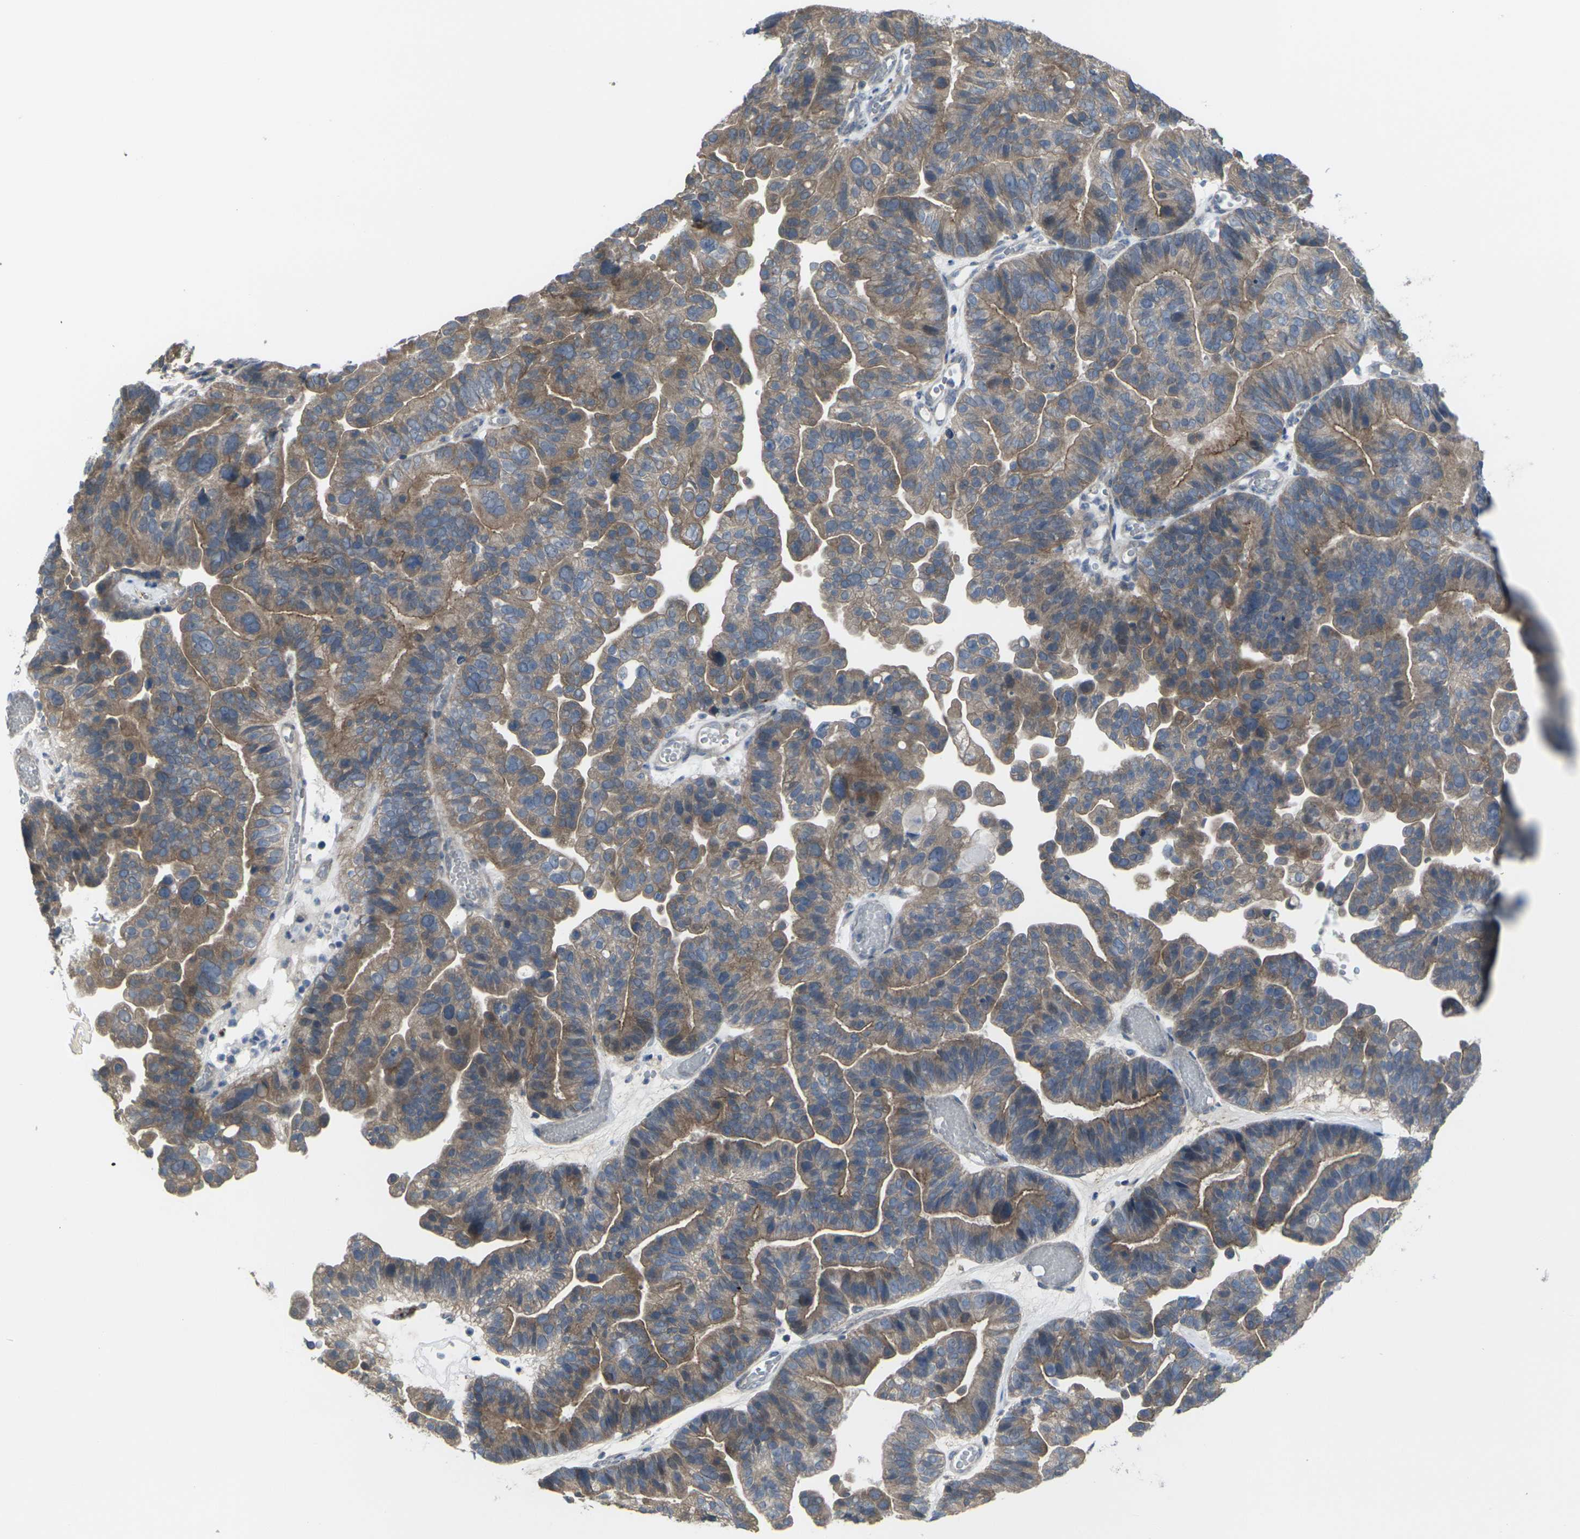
{"staining": {"intensity": "moderate", "quantity": ">75%", "location": "cytoplasmic/membranous"}, "tissue": "ovarian cancer", "cell_type": "Tumor cells", "image_type": "cancer", "snomed": [{"axis": "morphology", "description": "Cystadenocarcinoma, serous, NOS"}, {"axis": "topography", "description": "Ovary"}], "caption": "A high-resolution micrograph shows IHC staining of serous cystadenocarcinoma (ovarian), which demonstrates moderate cytoplasmic/membranous expression in about >75% of tumor cells. (Stains: DAB (3,3'-diaminobenzidine) in brown, nuclei in blue, Microscopy: brightfield microscopy at high magnification).", "gene": "CCR10", "patient": {"sex": "female", "age": 56}}